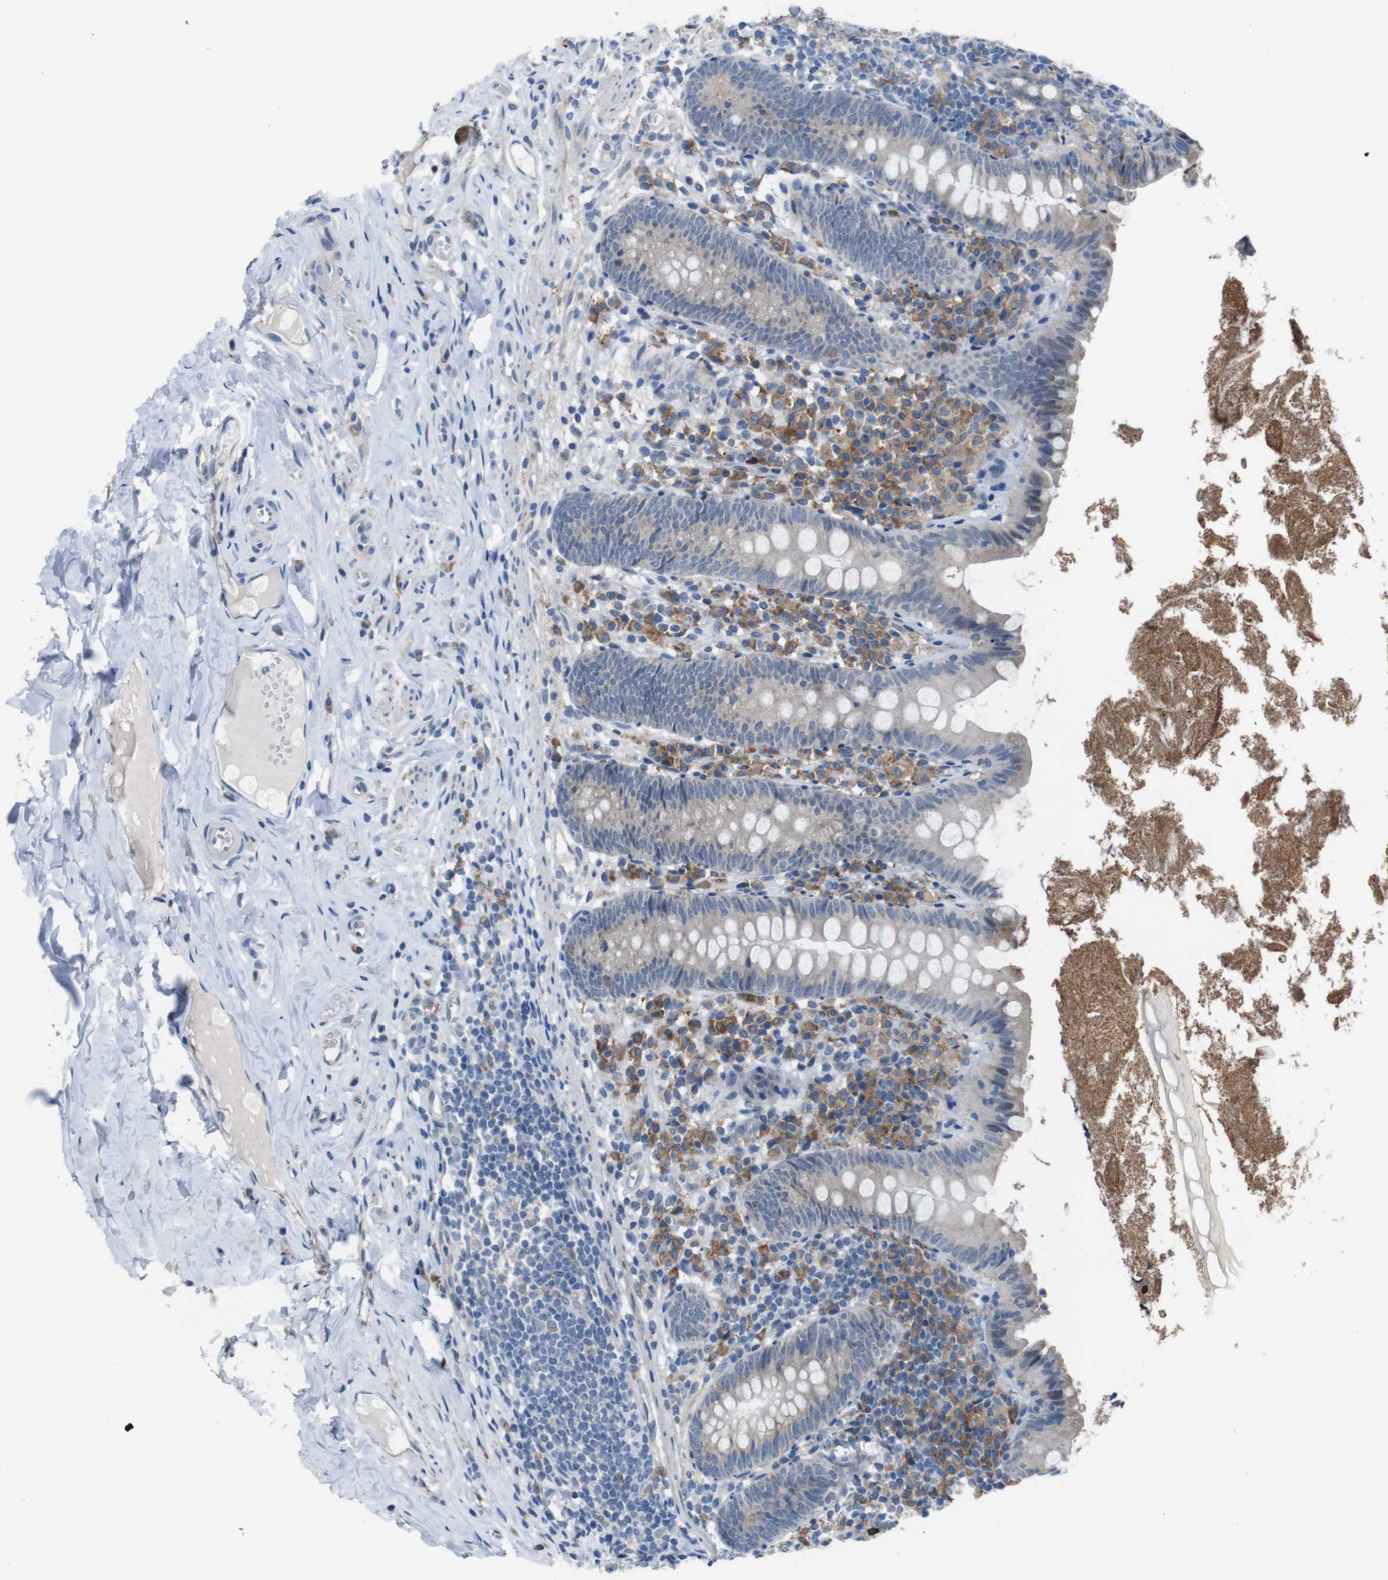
{"staining": {"intensity": "negative", "quantity": "none", "location": "none"}, "tissue": "appendix", "cell_type": "Glandular cells", "image_type": "normal", "snomed": [{"axis": "morphology", "description": "Normal tissue, NOS"}, {"axis": "topography", "description": "Appendix"}], "caption": "Image shows no protein staining in glandular cells of normal appendix.", "gene": "CDH22", "patient": {"sex": "male", "age": 52}}